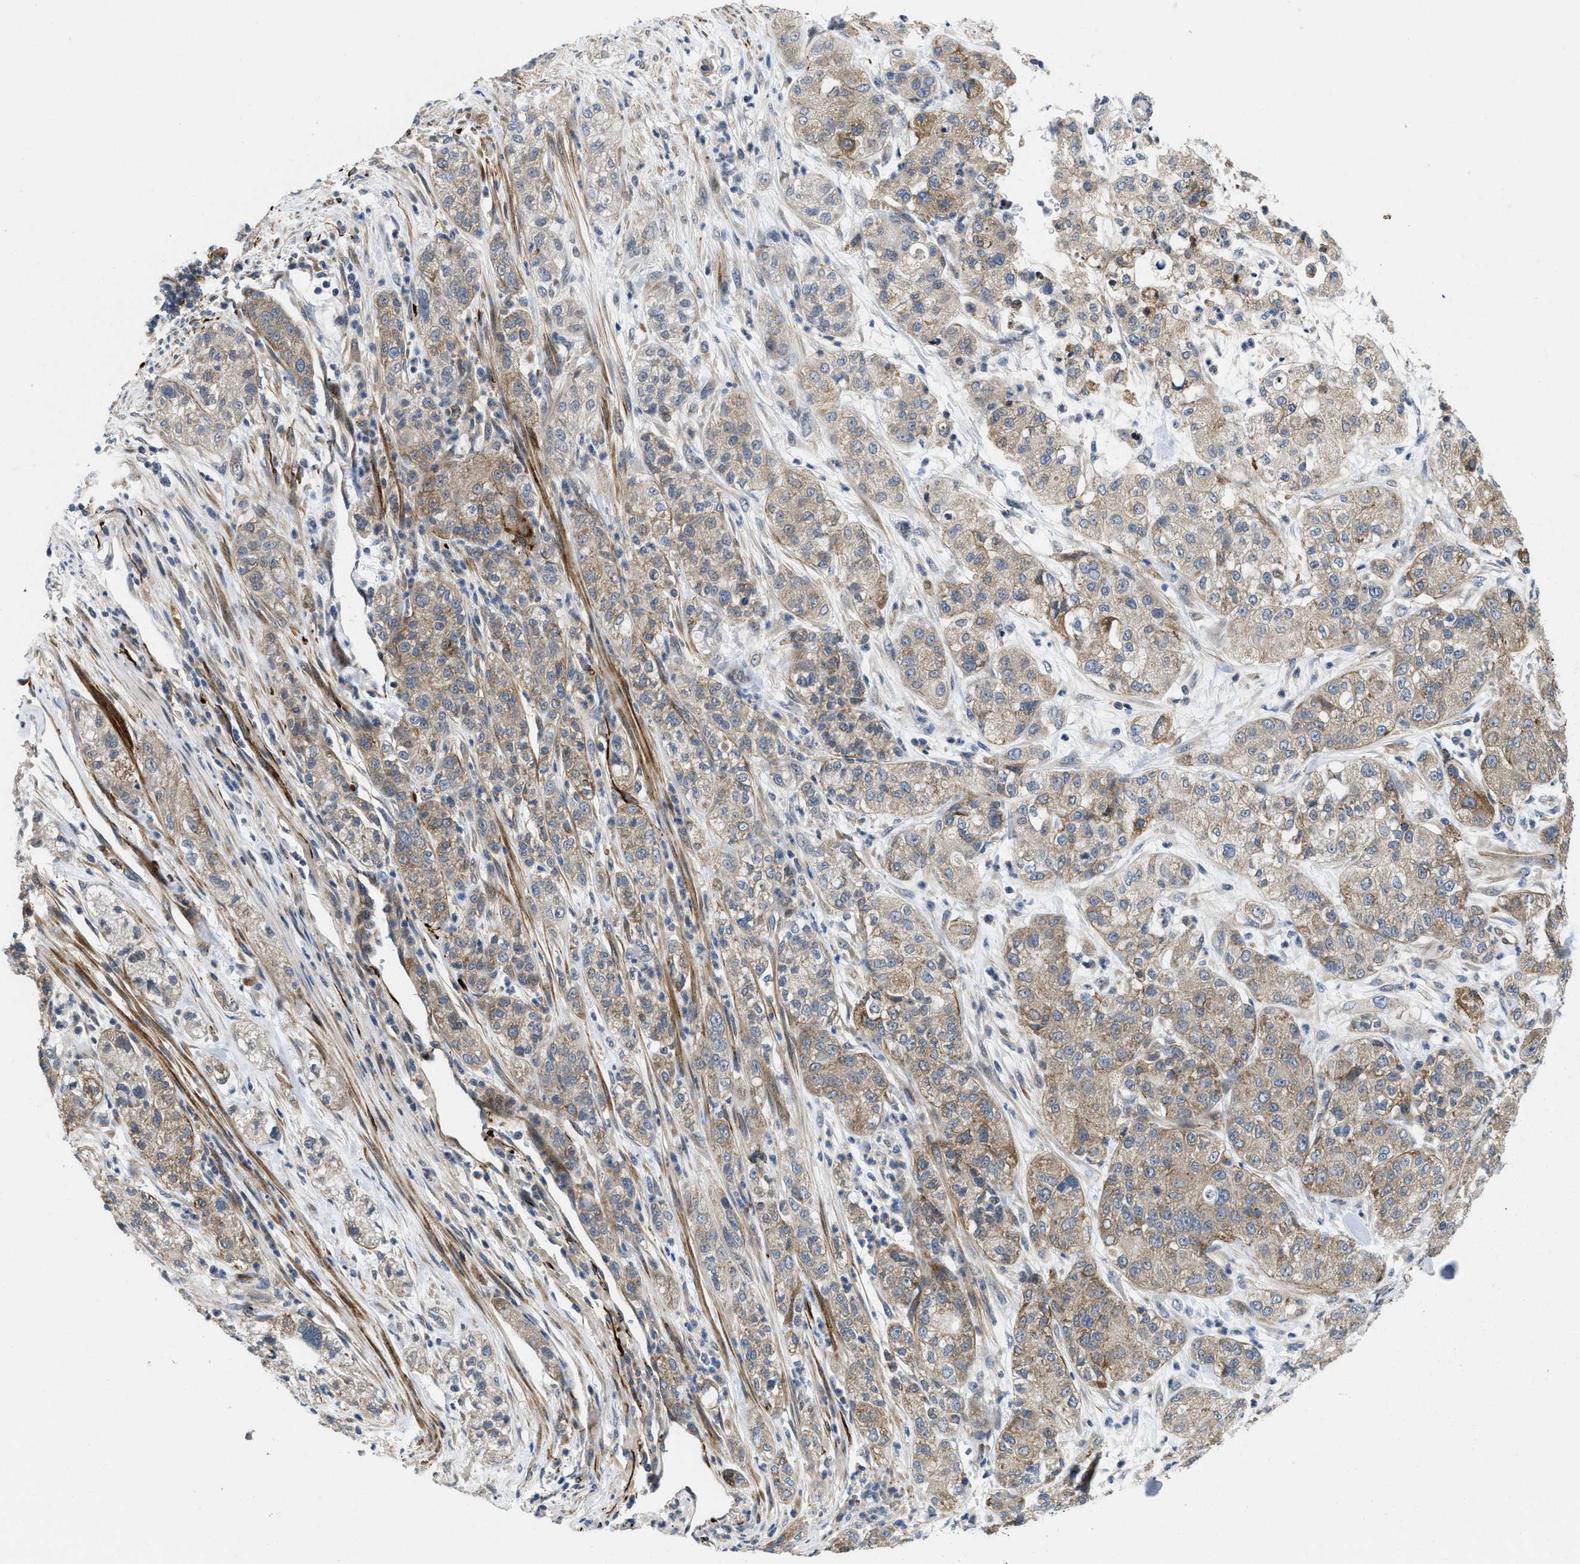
{"staining": {"intensity": "weak", "quantity": ">75%", "location": "cytoplasmic/membranous"}, "tissue": "pancreatic cancer", "cell_type": "Tumor cells", "image_type": "cancer", "snomed": [{"axis": "morphology", "description": "Adenocarcinoma, NOS"}, {"axis": "topography", "description": "Pancreas"}], "caption": "Immunohistochemistry (IHC) of human pancreatic cancer reveals low levels of weak cytoplasmic/membranous expression in about >75% of tumor cells.", "gene": "ZNF599", "patient": {"sex": "female", "age": 78}}